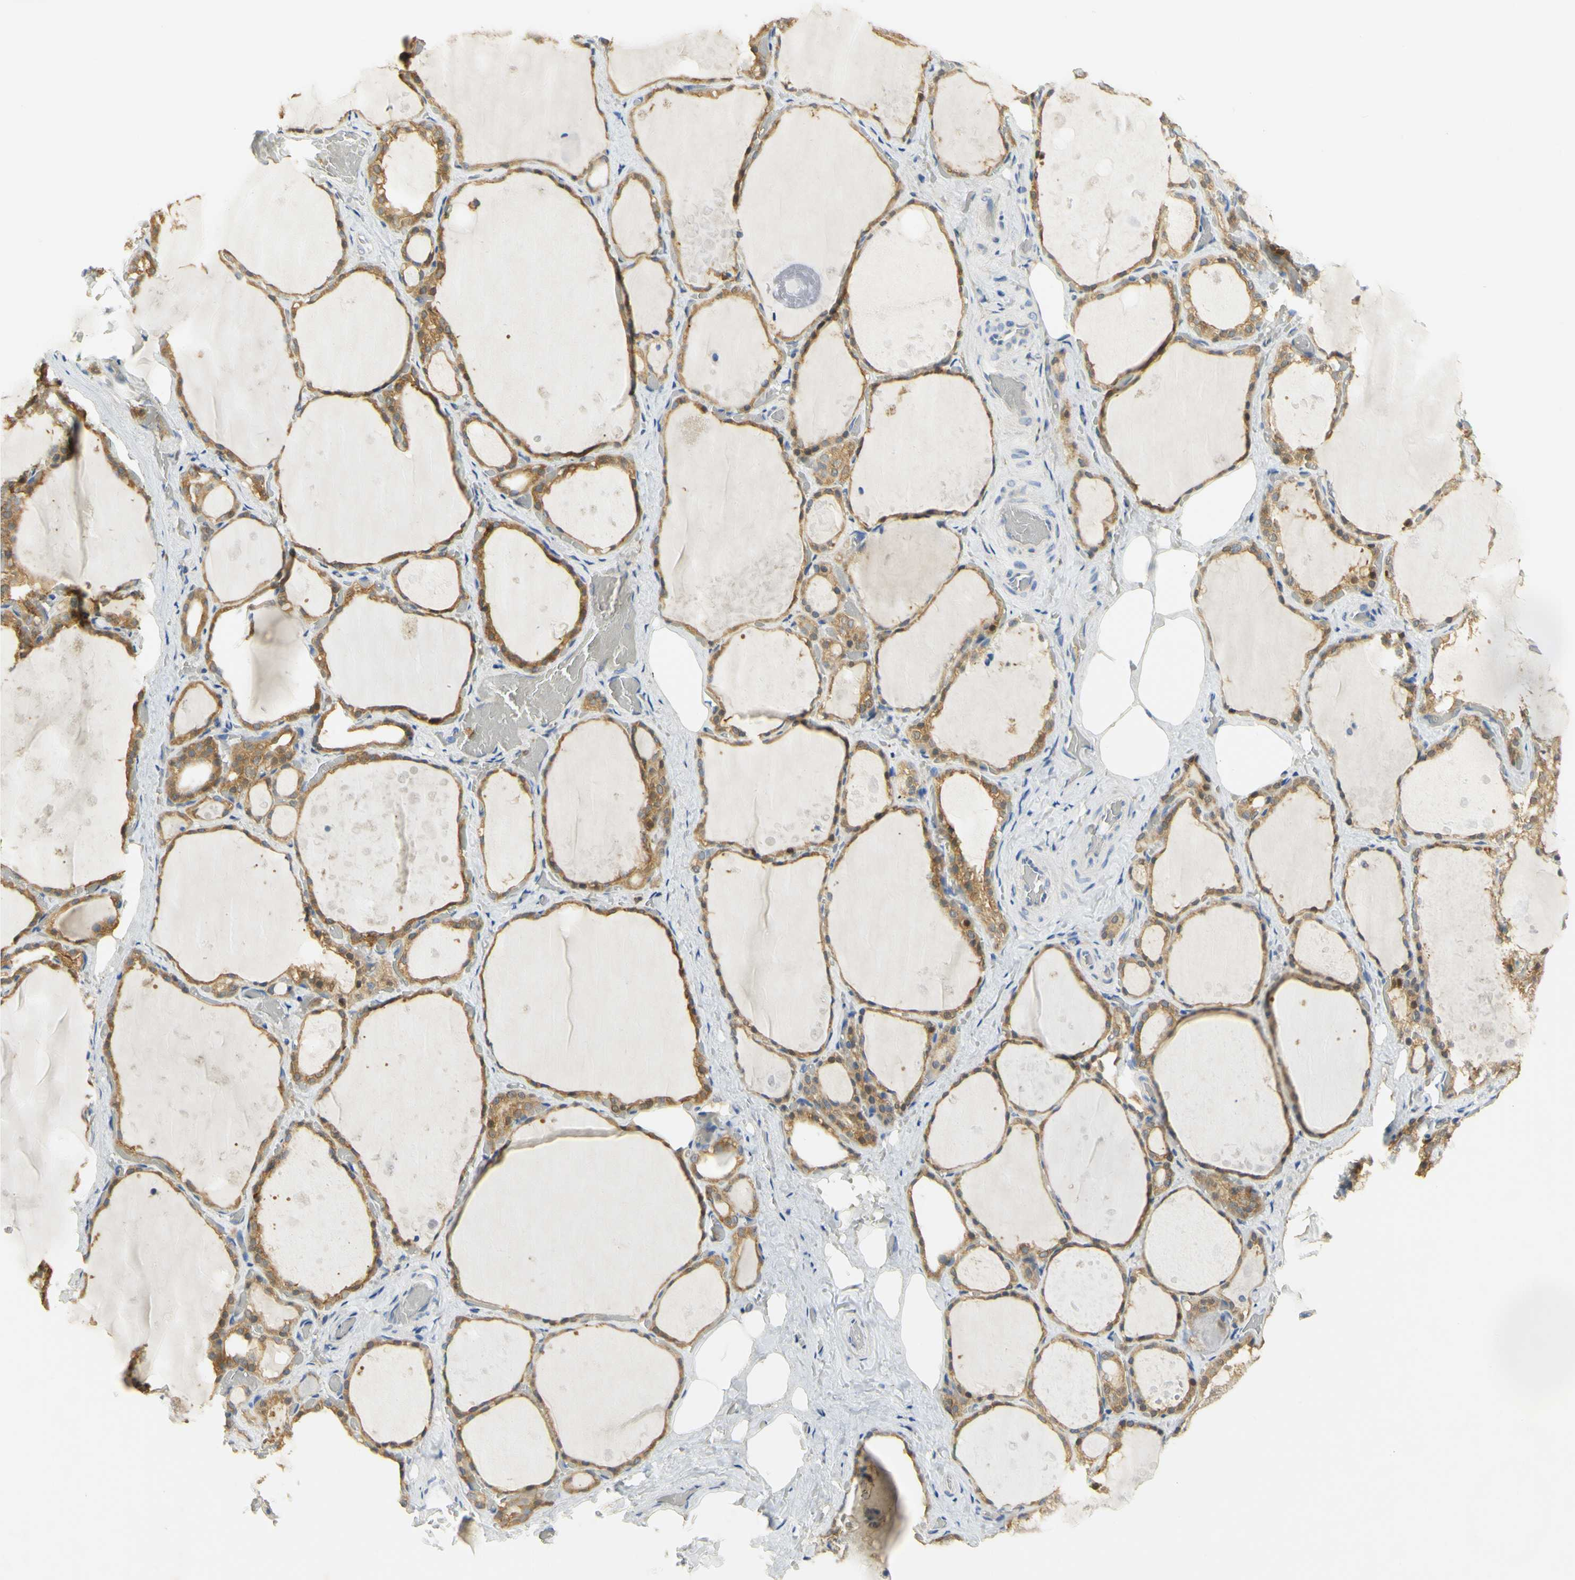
{"staining": {"intensity": "moderate", "quantity": ">75%", "location": "cytoplasmic/membranous"}, "tissue": "thyroid gland", "cell_type": "Glandular cells", "image_type": "normal", "snomed": [{"axis": "morphology", "description": "Normal tissue, NOS"}, {"axis": "topography", "description": "Thyroid gland"}], "caption": "About >75% of glandular cells in normal human thyroid gland show moderate cytoplasmic/membranous protein positivity as visualized by brown immunohistochemical staining.", "gene": "PAK1", "patient": {"sex": "male", "age": 61}}